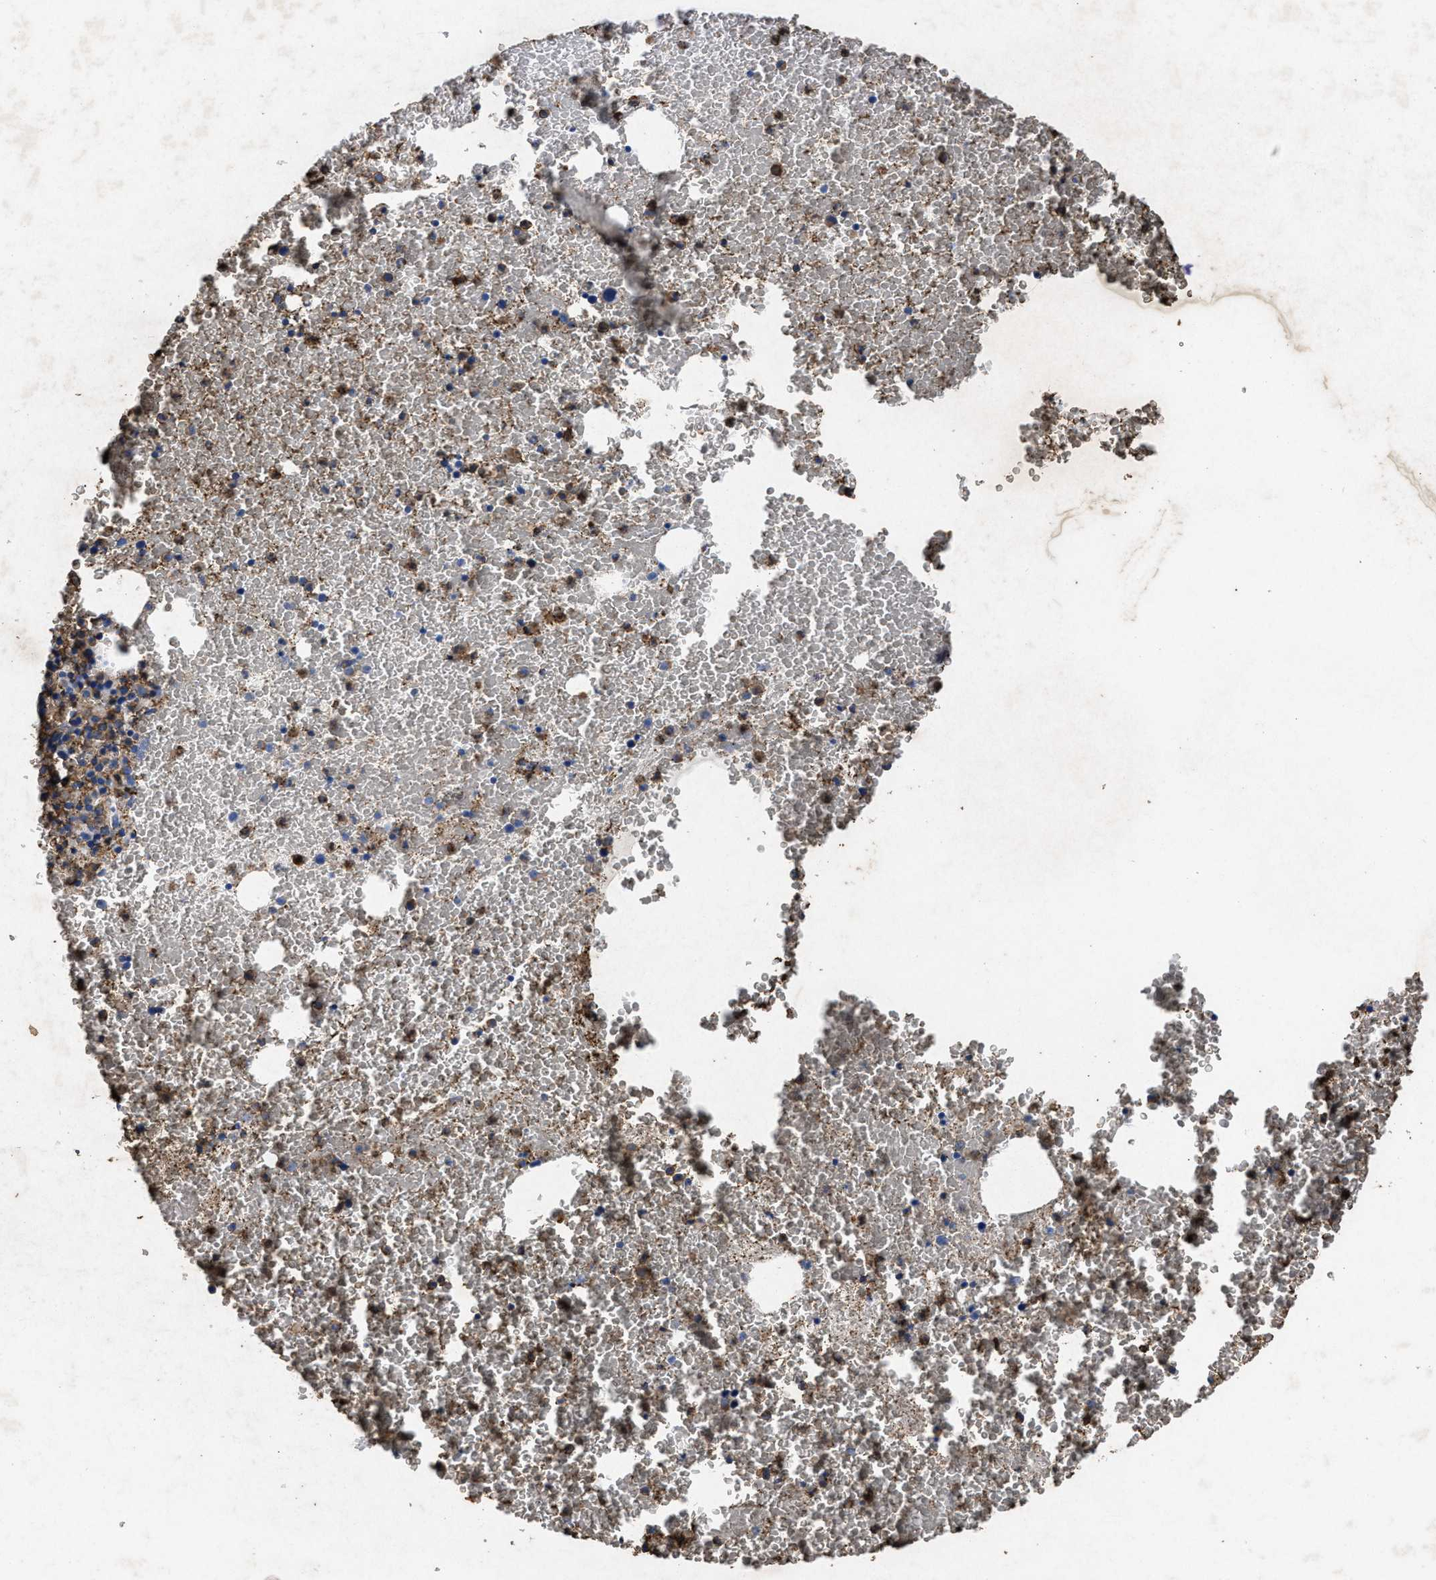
{"staining": {"intensity": "moderate", "quantity": "25%-75%", "location": "cytoplasmic/membranous"}, "tissue": "bone marrow", "cell_type": "Hematopoietic cells", "image_type": "normal", "snomed": [{"axis": "morphology", "description": "Normal tissue, NOS"}, {"axis": "morphology", "description": "Inflammation, NOS"}, {"axis": "topography", "description": "Bone marrow"}], "caption": "Brown immunohistochemical staining in unremarkable human bone marrow displays moderate cytoplasmic/membranous positivity in about 25%-75% of hematopoietic cells. The staining was performed using DAB, with brown indicating positive protein expression. Nuclei are stained blue with hematoxylin.", "gene": "LTB4R2", "patient": {"sex": "male", "age": 47}}